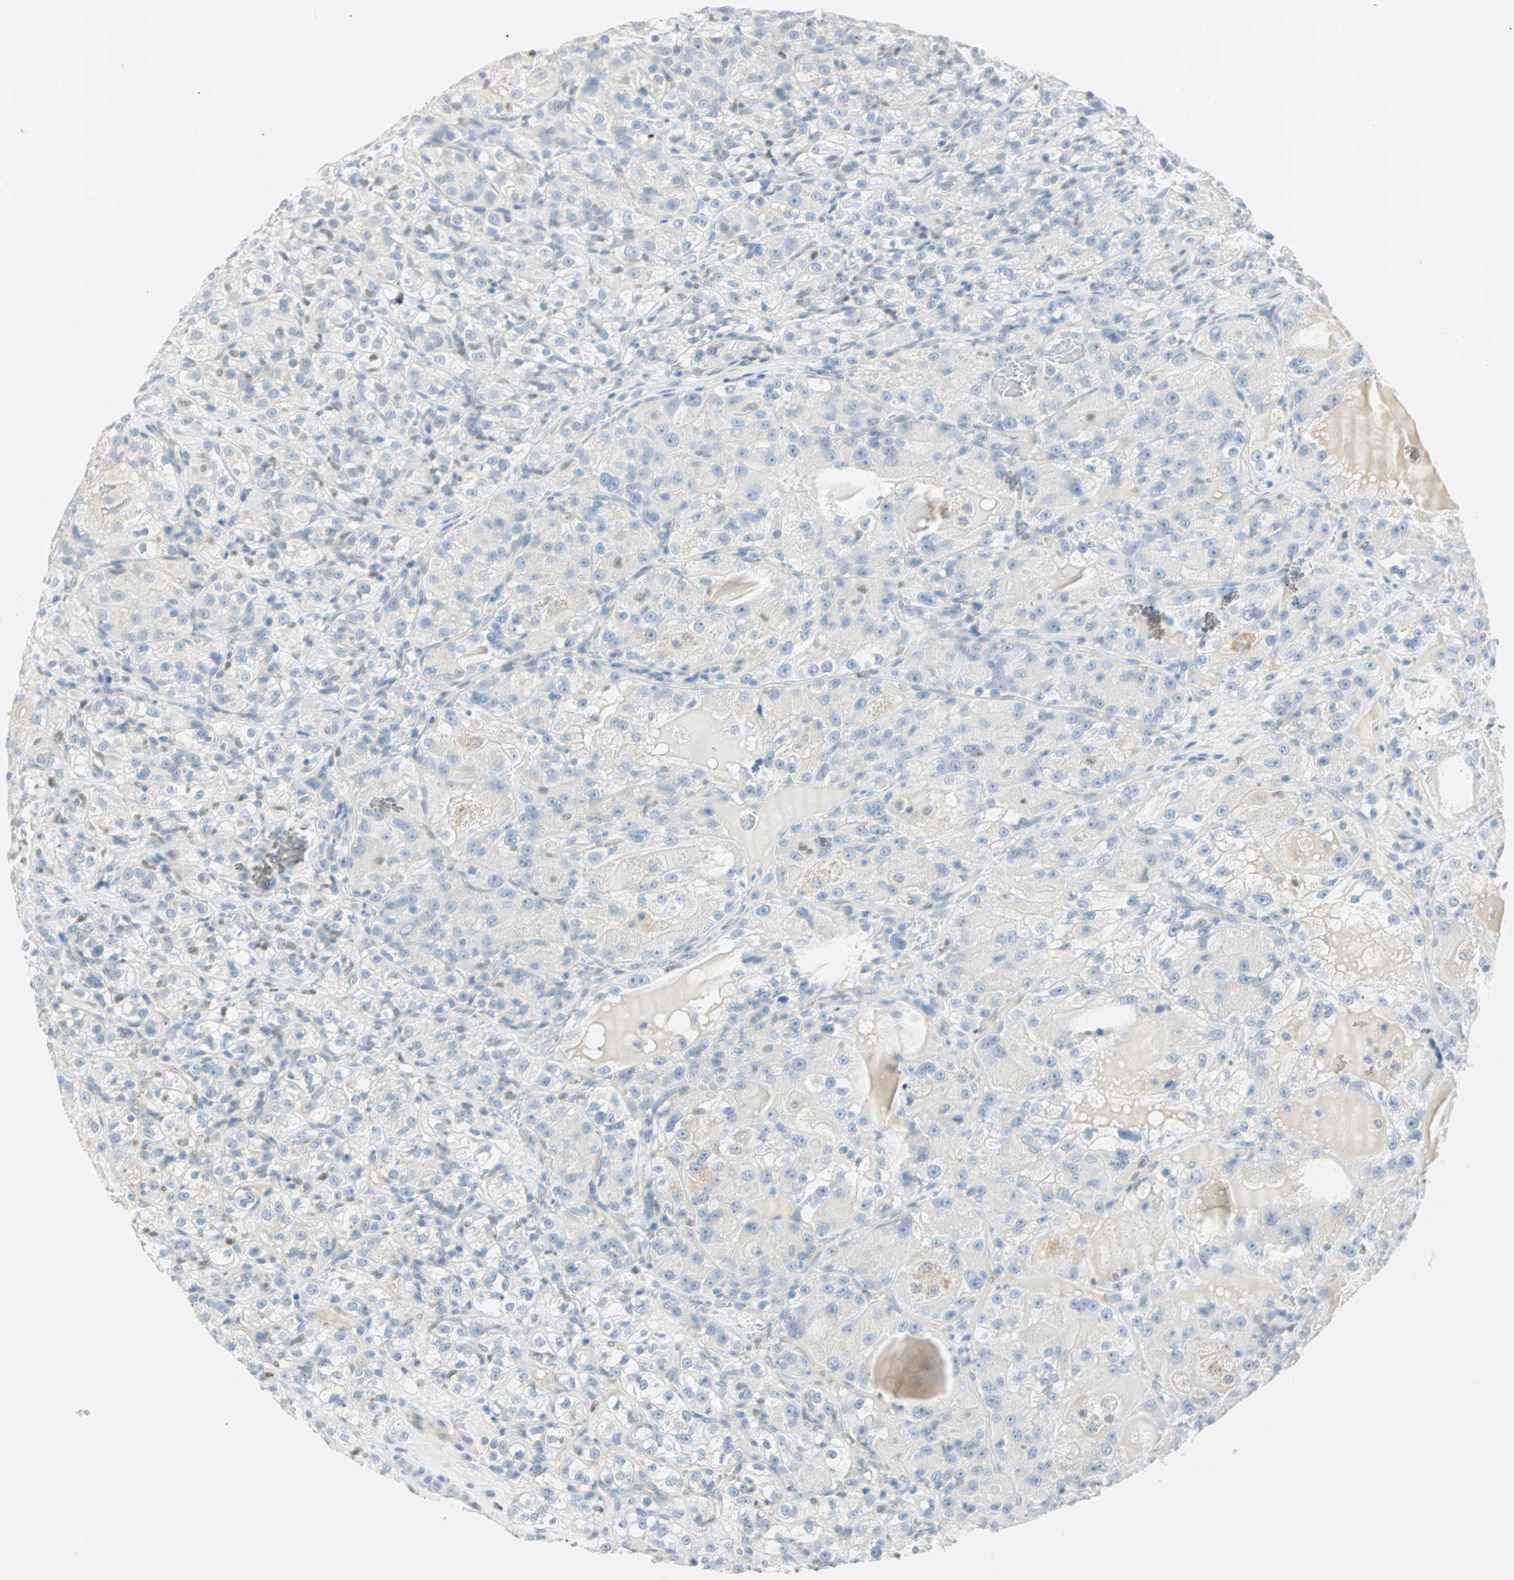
{"staining": {"intensity": "negative", "quantity": "none", "location": "none"}, "tissue": "renal cancer", "cell_type": "Tumor cells", "image_type": "cancer", "snomed": [{"axis": "morphology", "description": "Normal tissue, NOS"}, {"axis": "morphology", "description": "Adenocarcinoma, NOS"}, {"axis": "topography", "description": "Kidney"}], "caption": "IHC of renal cancer (adenocarcinoma) displays no expression in tumor cells.", "gene": "MLLT10", "patient": {"sex": "male", "age": 61}}